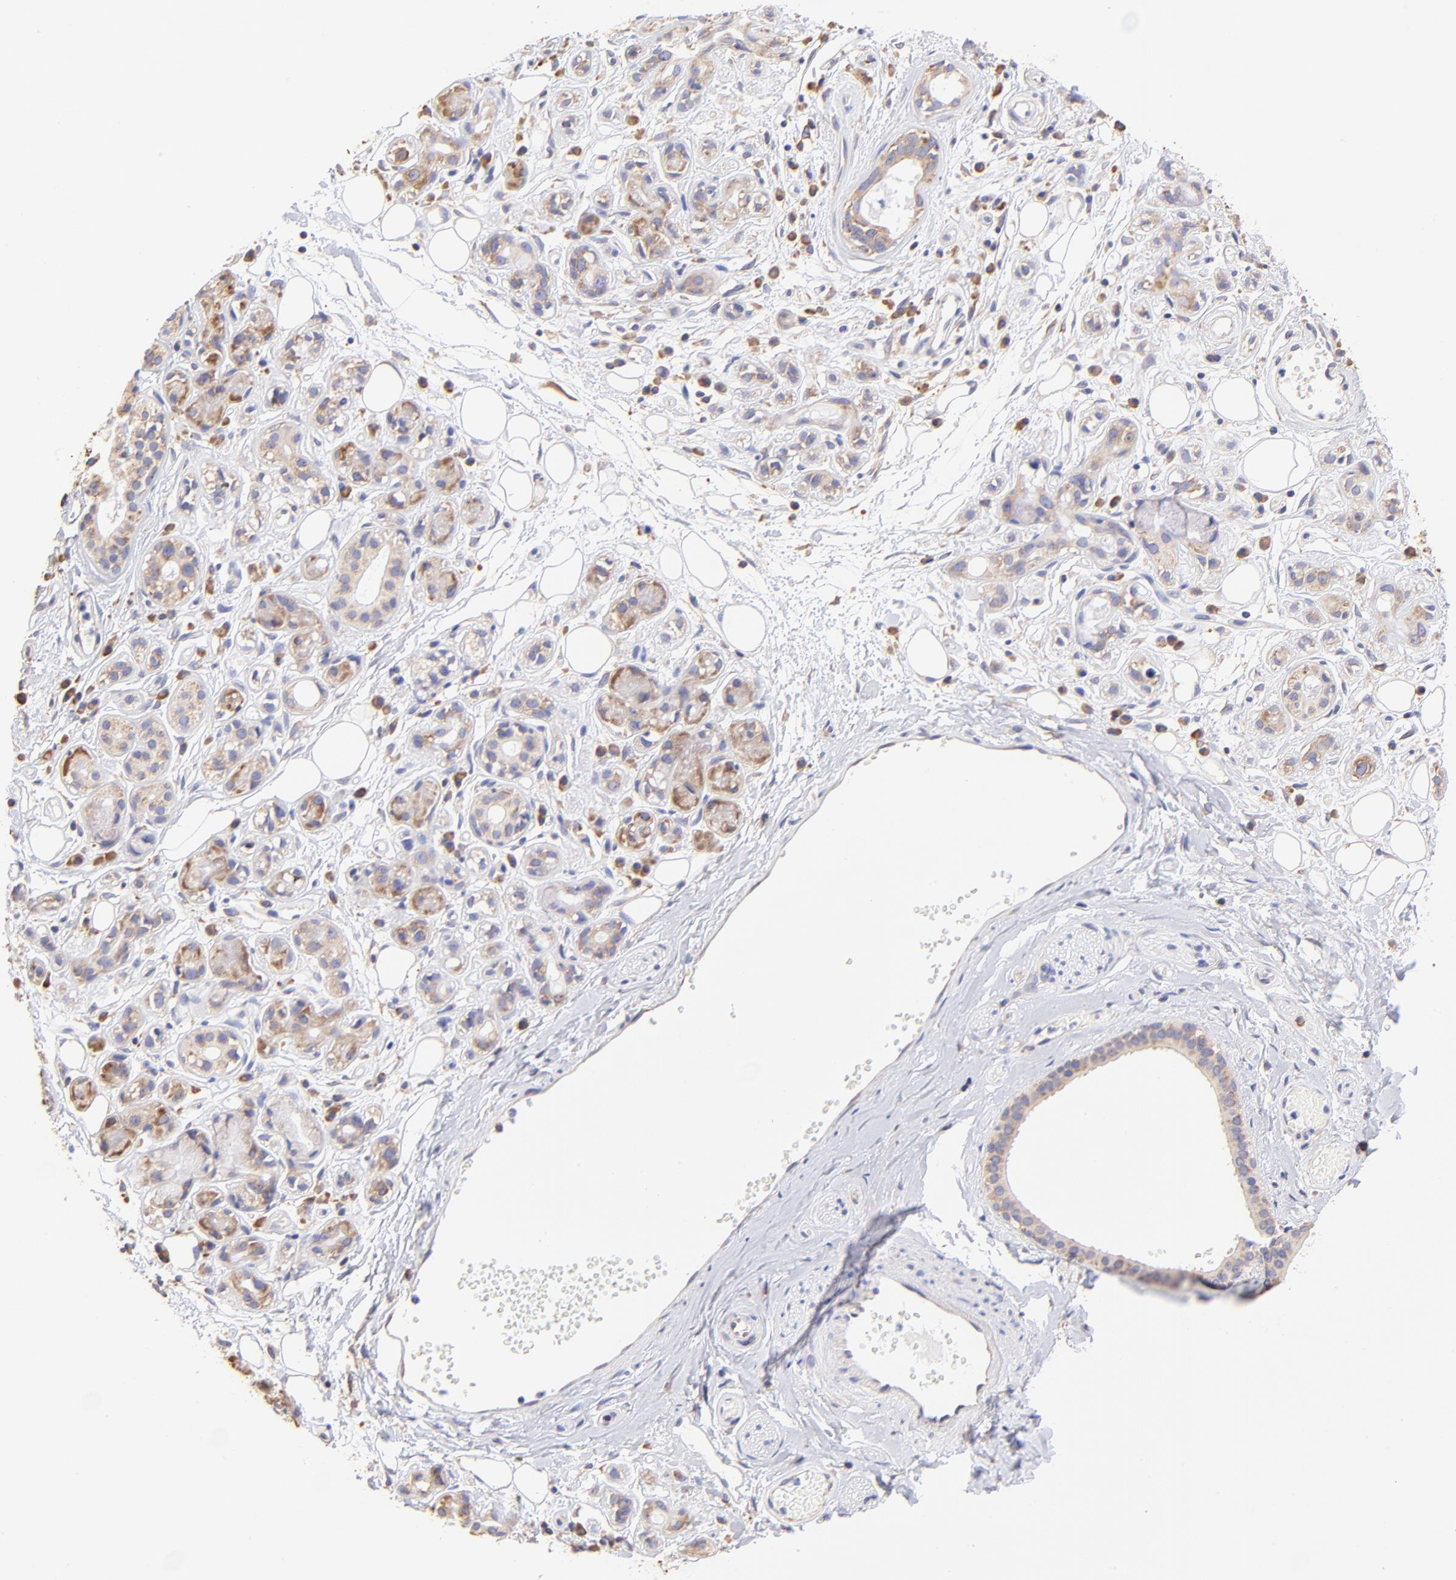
{"staining": {"intensity": "moderate", "quantity": ">75%", "location": "cytoplasmic/membranous"}, "tissue": "salivary gland", "cell_type": "Glandular cells", "image_type": "normal", "snomed": [{"axis": "morphology", "description": "Normal tissue, NOS"}, {"axis": "topography", "description": "Salivary gland"}], "caption": "Protein expression analysis of unremarkable salivary gland exhibits moderate cytoplasmic/membranous positivity in approximately >75% of glandular cells.", "gene": "RPL30", "patient": {"sex": "male", "age": 54}}